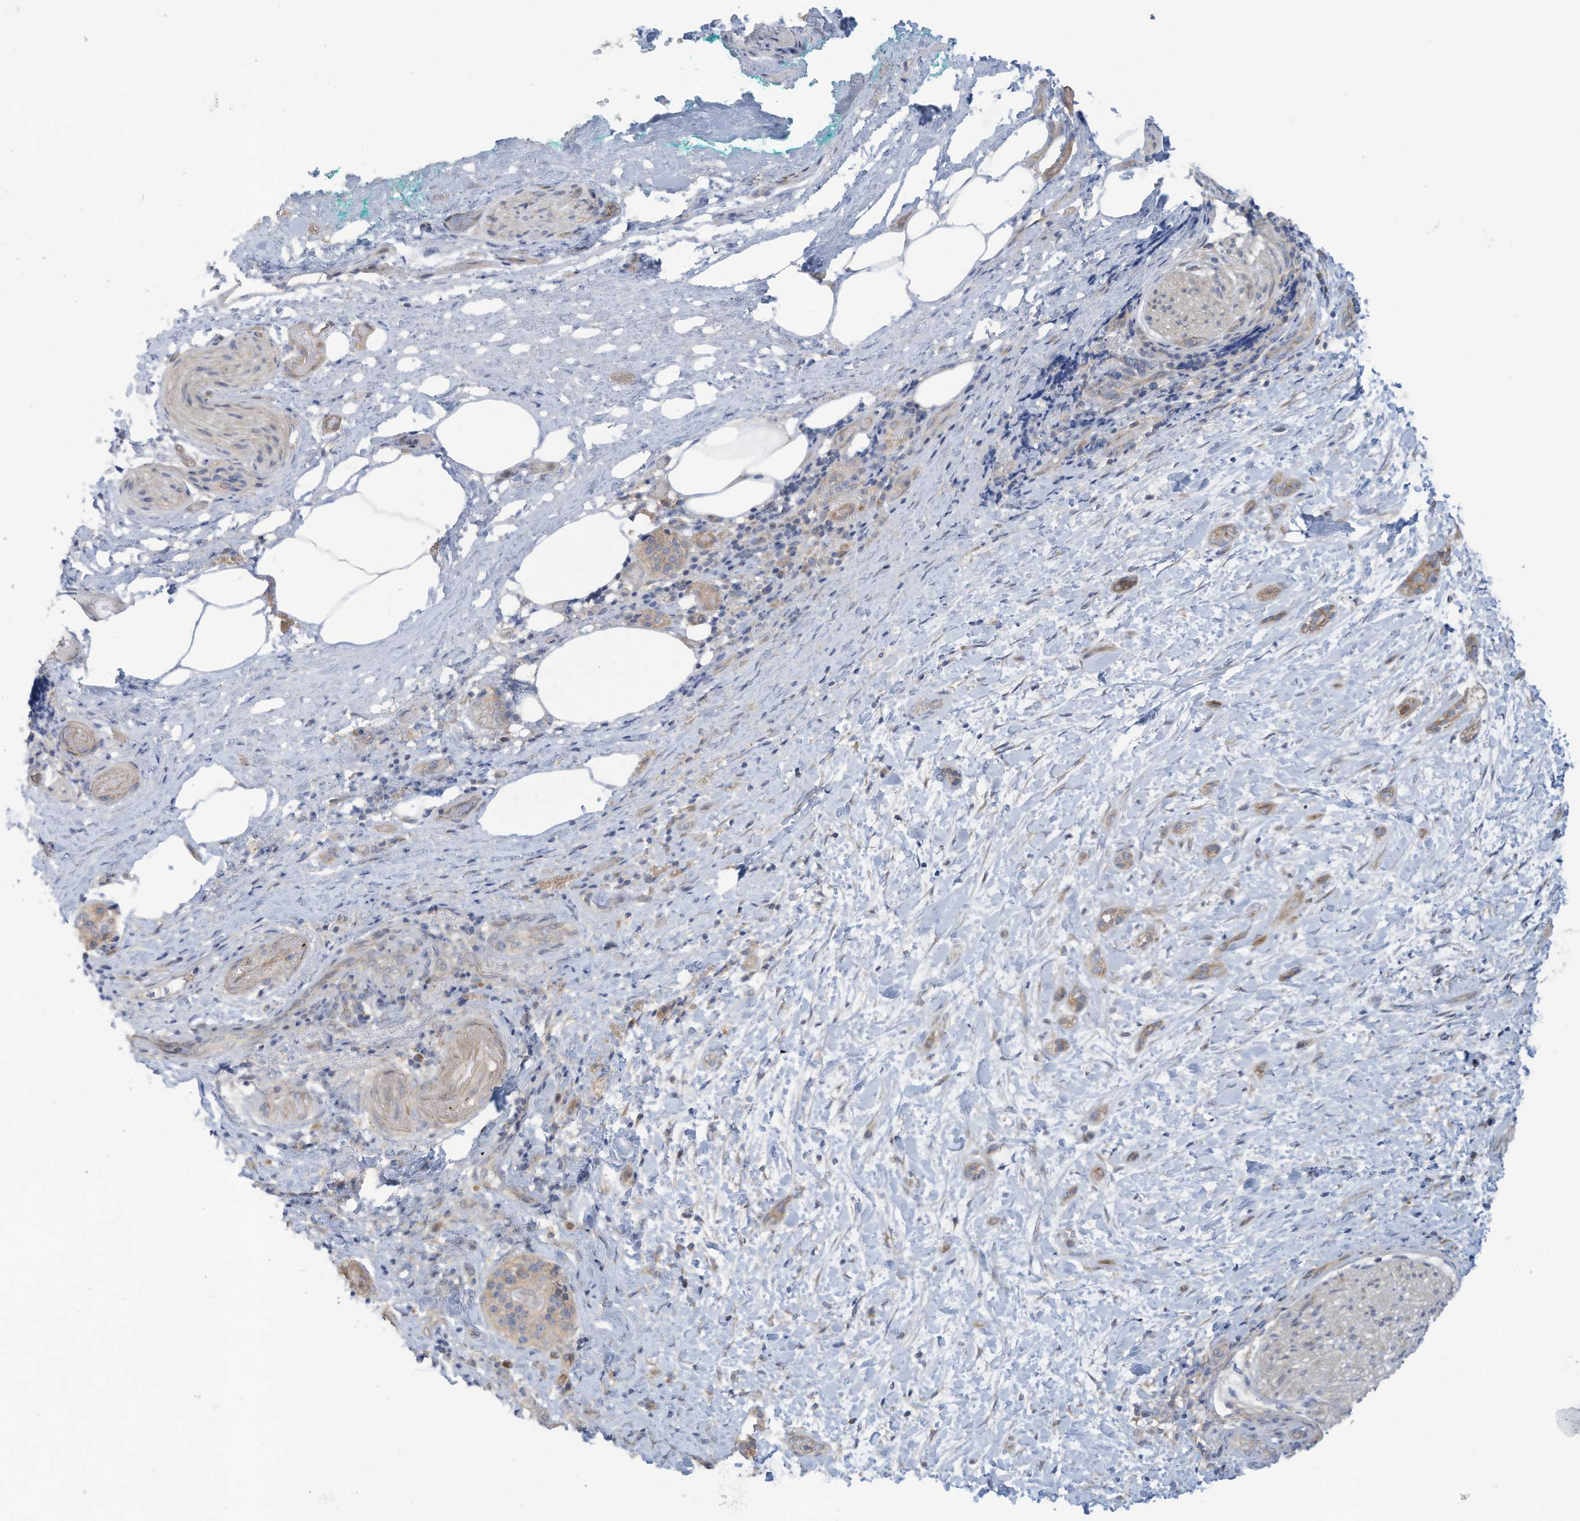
{"staining": {"intensity": "moderate", "quantity": "25%-75%", "location": "cytoplasmic/membranous"}, "tissue": "pancreatic cancer", "cell_type": "Tumor cells", "image_type": "cancer", "snomed": [{"axis": "morphology", "description": "Normal tissue, NOS"}, {"axis": "morphology", "description": "Adenocarcinoma, NOS"}, {"axis": "topography", "description": "Pancreas"}, {"axis": "topography", "description": "Peripheral nerve tissue"}], "caption": "Adenocarcinoma (pancreatic) stained with a brown dye exhibits moderate cytoplasmic/membranous positive expression in approximately 25%-75% of tumor cells.", "gene": "ADAT2", "patient": {"sex": "female", "age": 63}}